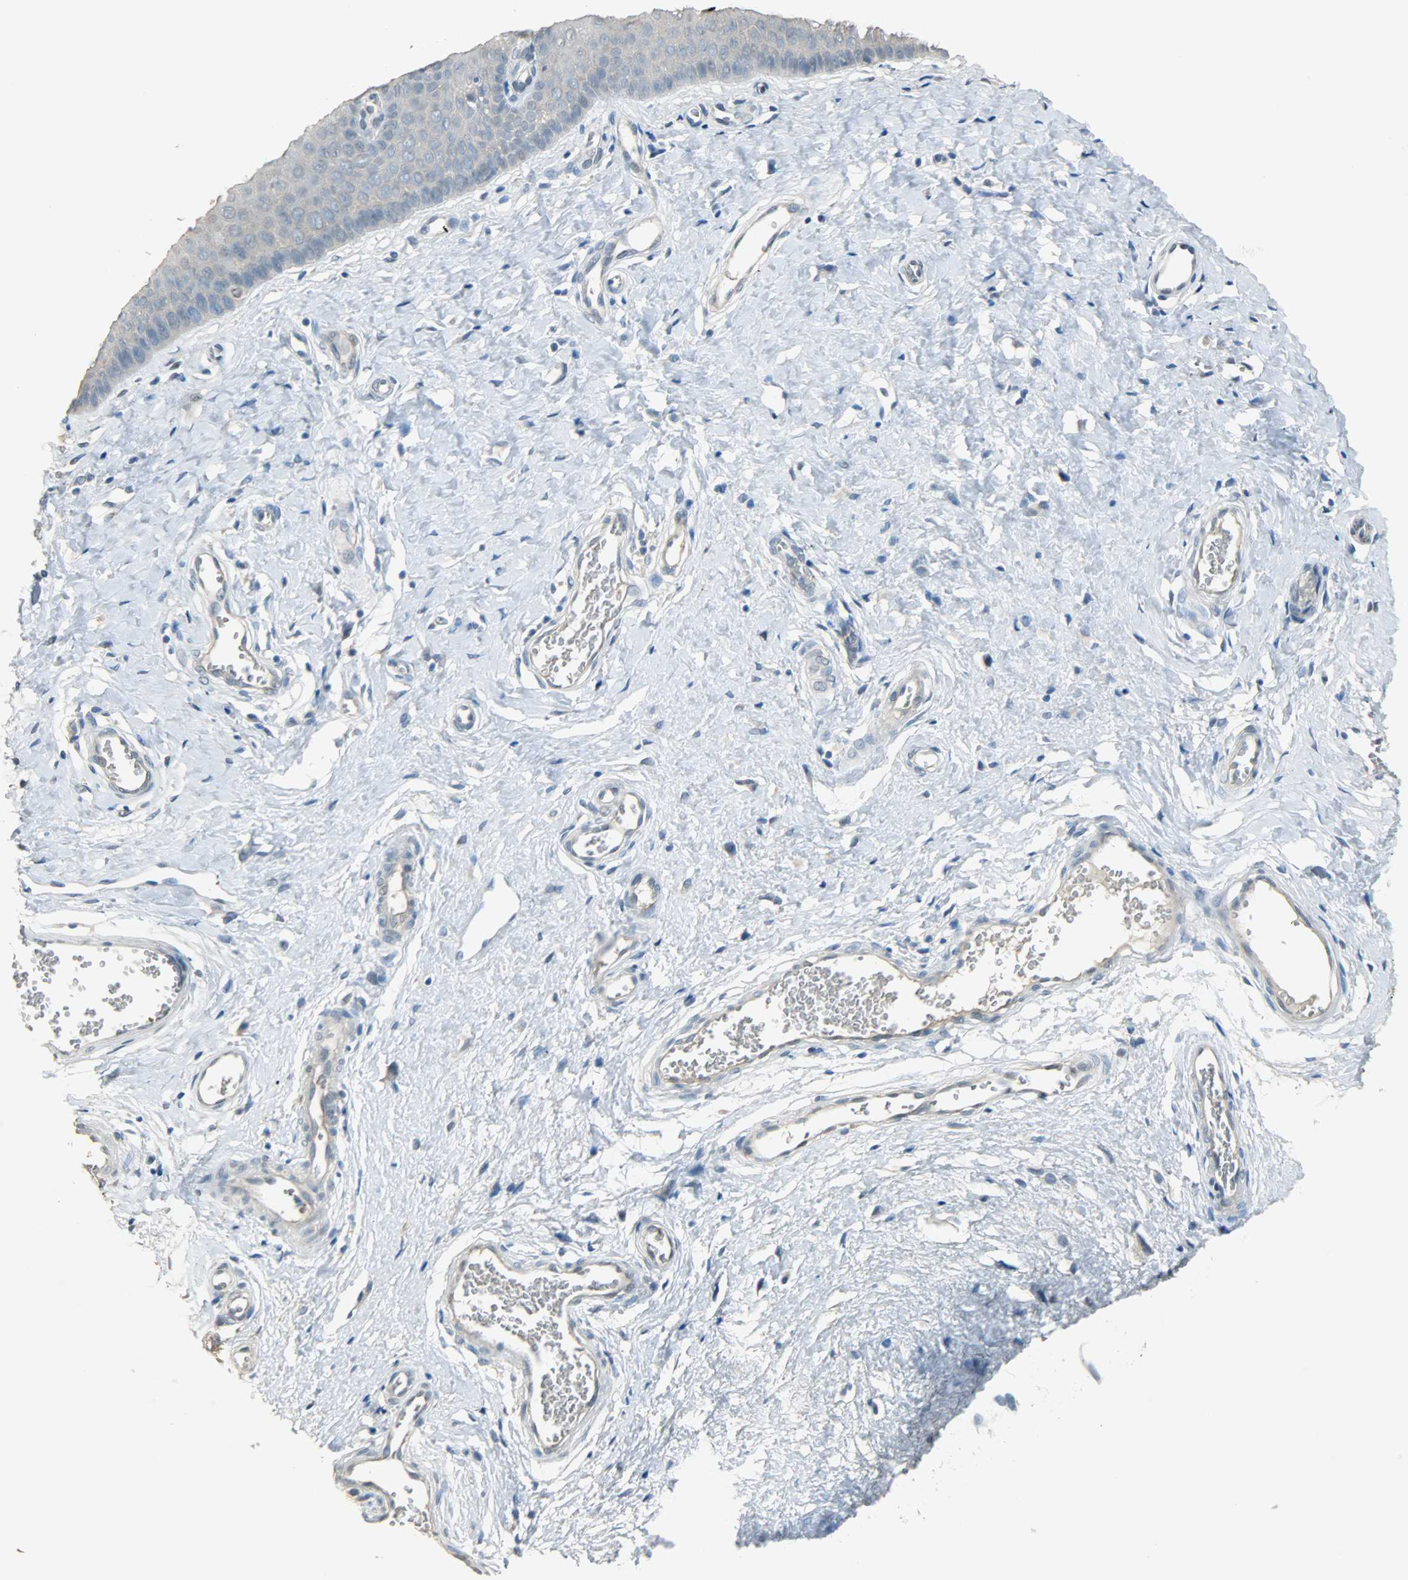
{"staining": {"intensity": "weak", "quantity": ">75%", "location": "cytoplasmic/membranous"}, "tissue": "cervix", "cell_type": "Glandular cells", "image_type": "normal", "snomed": [{"axis": "morphology", "description": "Normal tissue, NOS"}, {"axis": "topography", "description": "Cervix"}], "caption": "Protein expression analysis of unremarkable human cervix reveals weak cytoplasmic/membranous expression in approximately >75% of glandular cells. The staining is performed using DAB (3,3'-diaminobenzidine) brown chromogen to label protein expression. The nuclei are counter-stained blue using hematoxylin.", "gene": "PRMT5", "patient": {"sex": "female", "age": 55}}